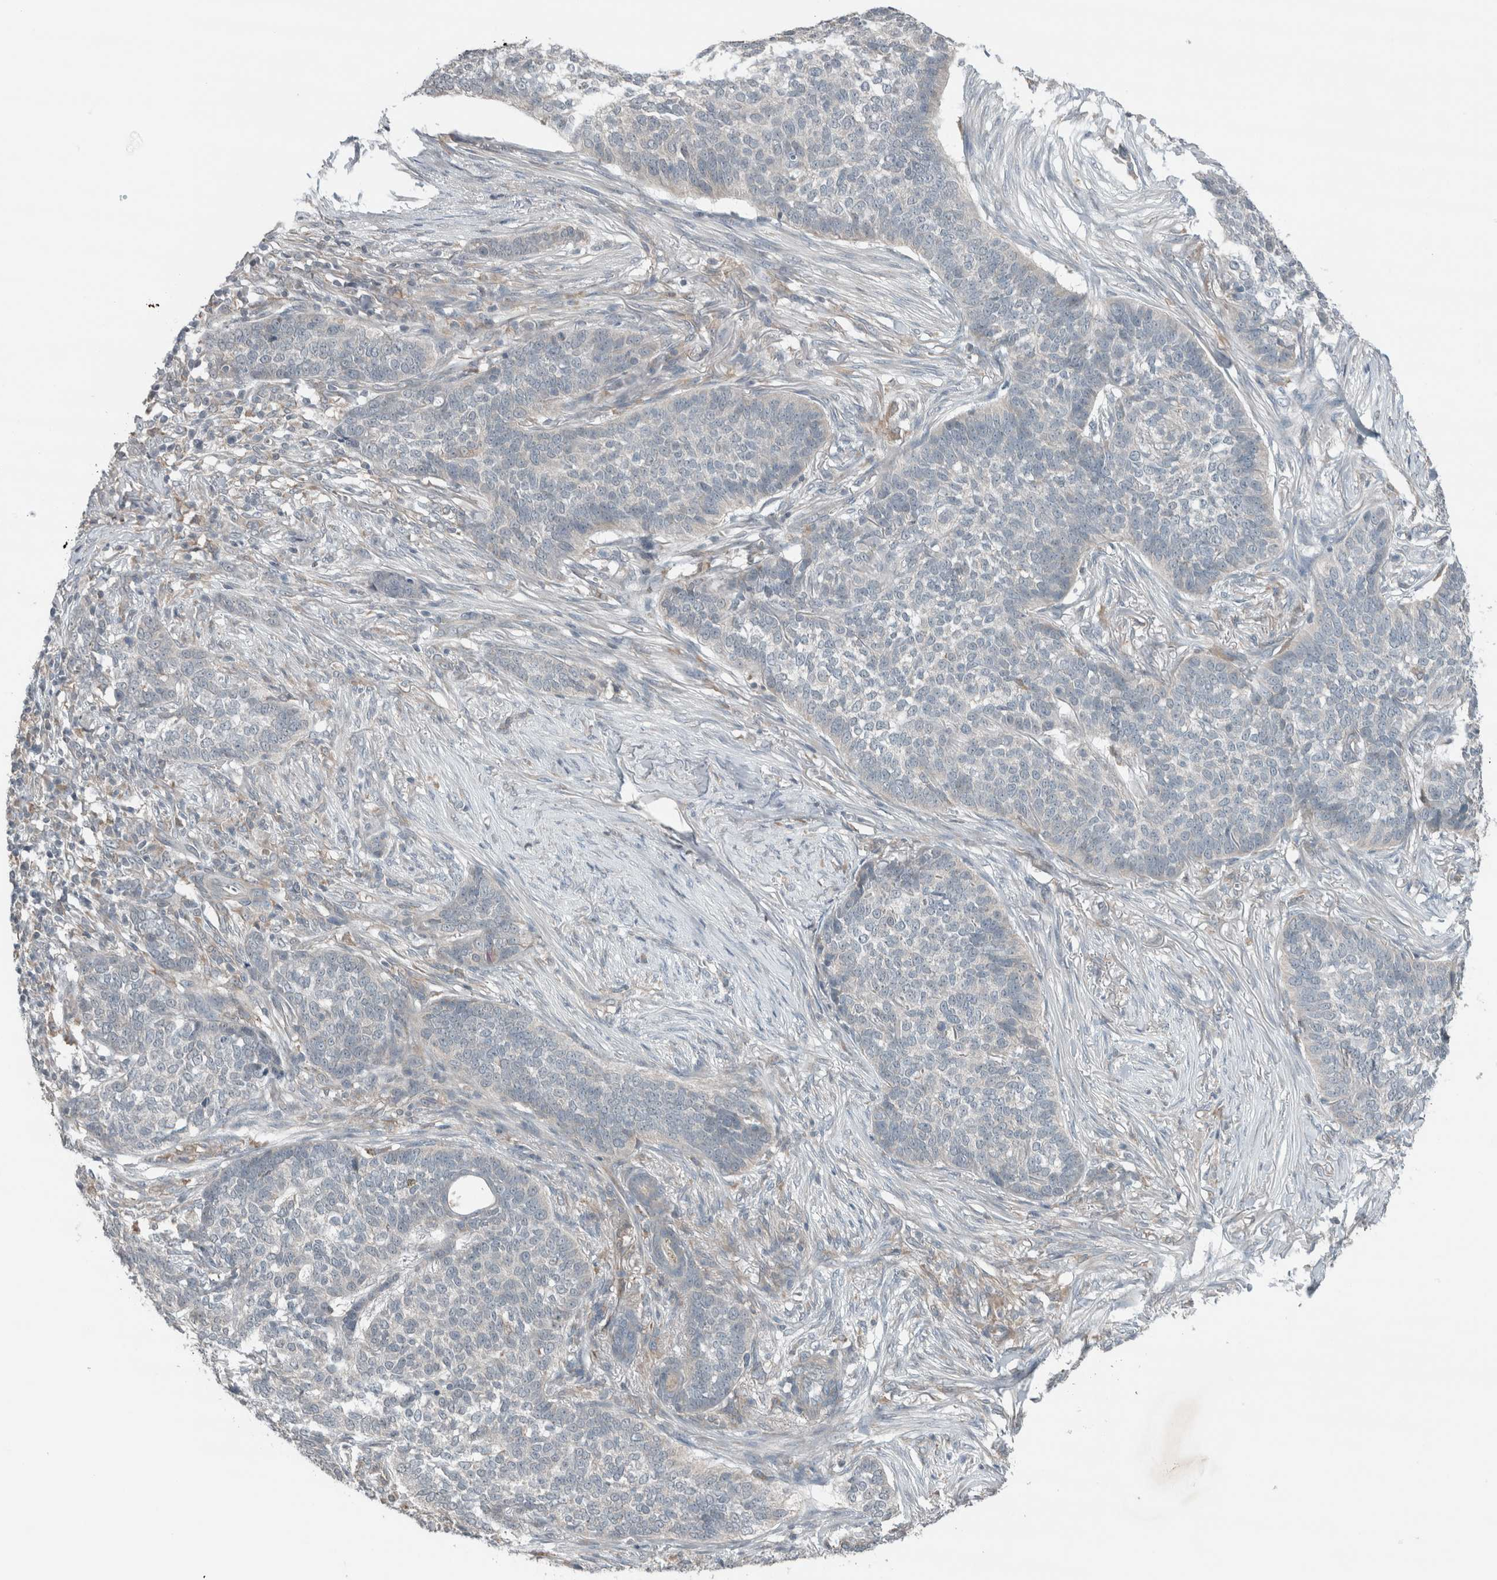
{"staining": {"intensity": "negative", "quantity": "none", "location": "none"}, "tissue": "skin cancer", "cell_type": "Tumor cells", "image_type": "cancer", "snomed": [{"axis": "morphology", "description": "Basal cell carcinoma"}, {"axis": "topography", "description": "Skin"}], "caption": "Micrograph shows no significant protein expression in tumor cells of skin cancer (basal cell carcinoma).", "gene": "JADE2", "patient": {"sex": "male", "age": 85}}